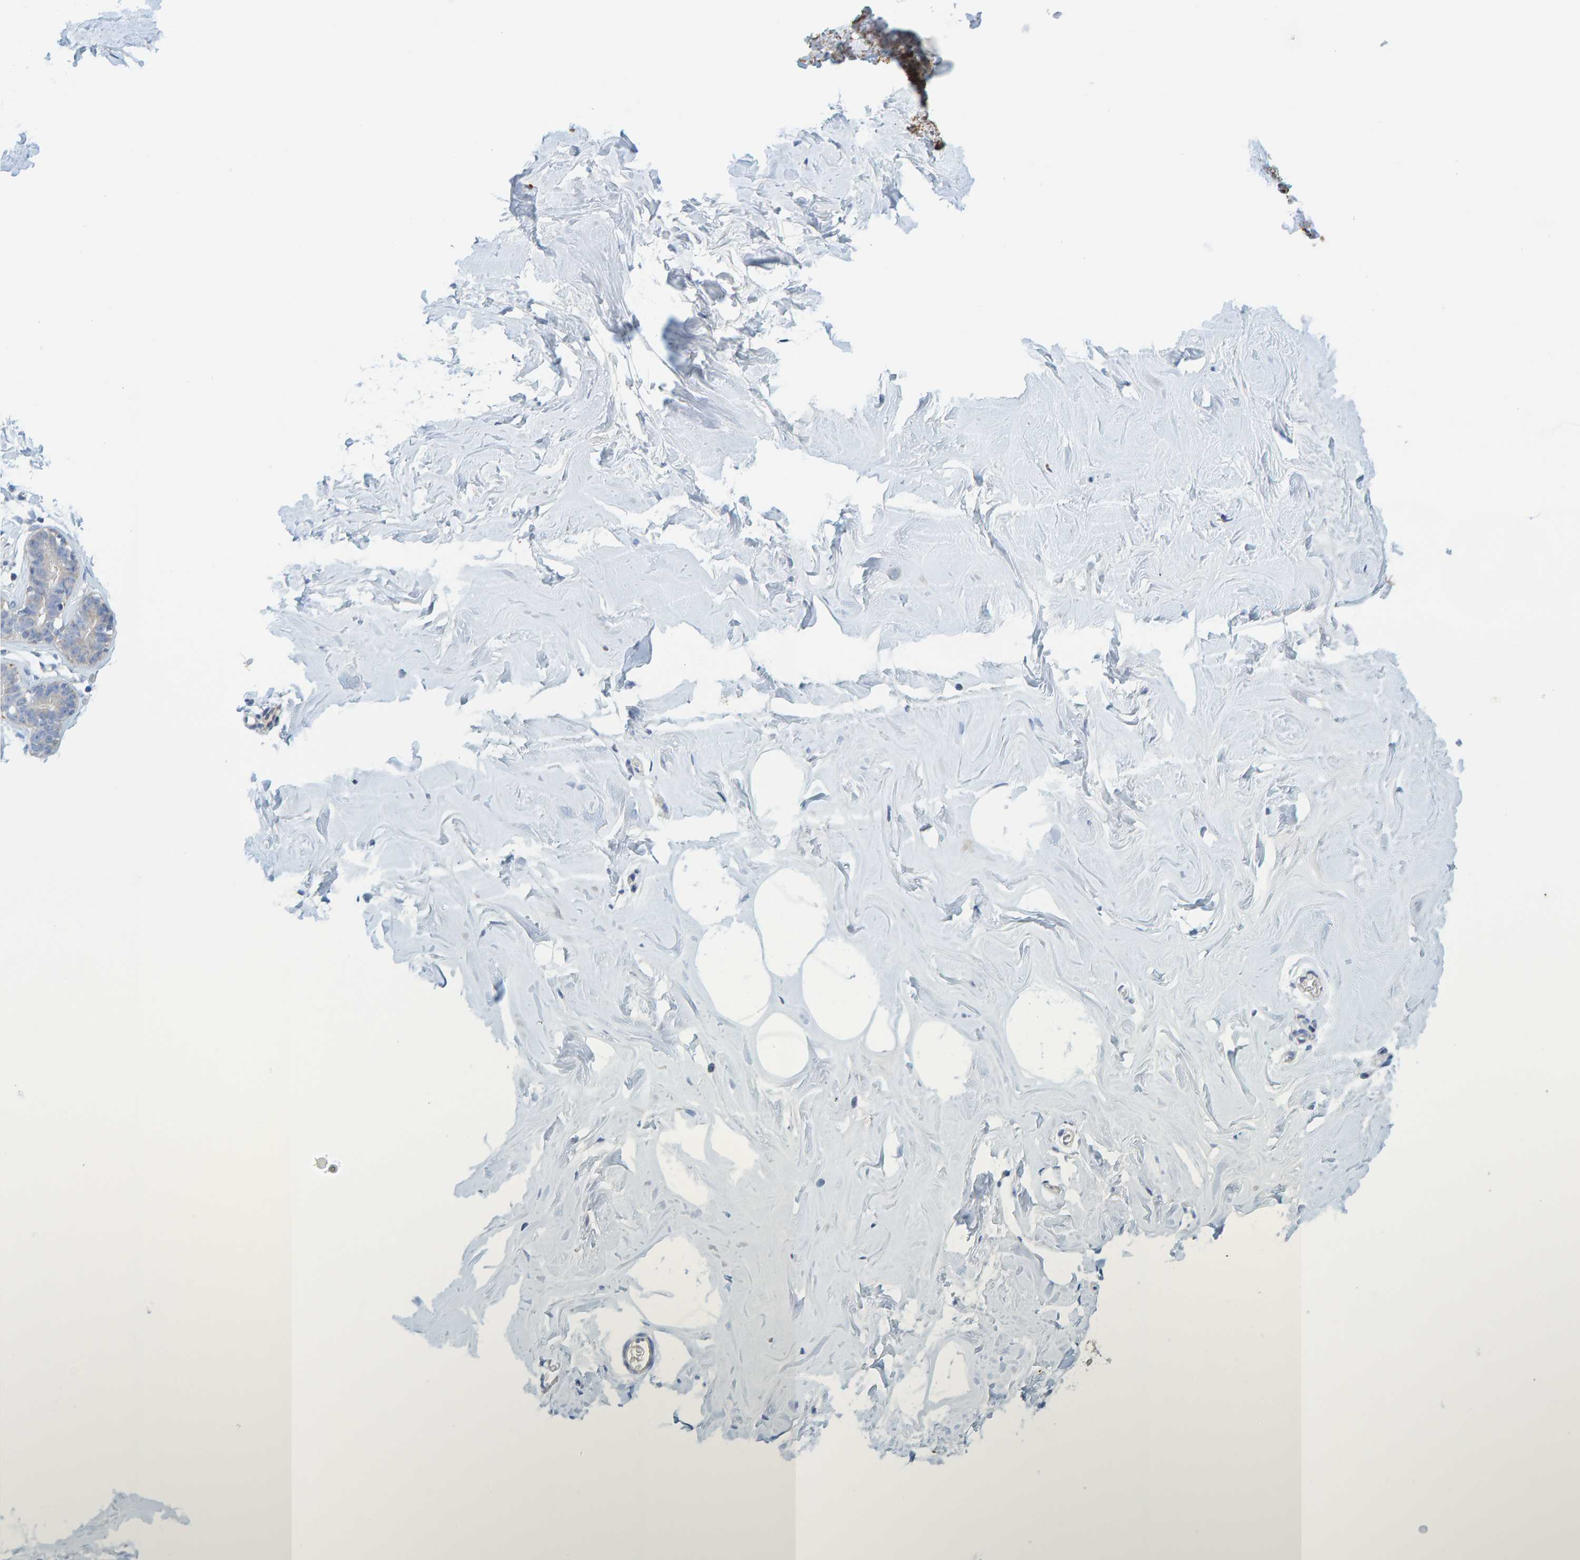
{"staining": {"intensity": "negative", "quantity": "none", "location": "none"}, "tissue": "adipose tissue", "cell_type": "Adipocytes", "image_type": "normal", "snomed": [{"axis": "morphology", "description": "Normal tissue, NOS"}, {"axis": "morphology", "description": "Fibrosis, NOS"}, {"axis": "topography", "description": "Breast"}, {"axis": "topography", "description": "Adipose tissue"}], "caption": "This micrograph is of unremarkable adipose tissue stained with immunohistochemistry to label a protein in brown with the nuclei are counter-stained blue. There is no staining in adipocytes.", "gene": "ZC3H3", "patient": {"sex": "female", "age": 39}}